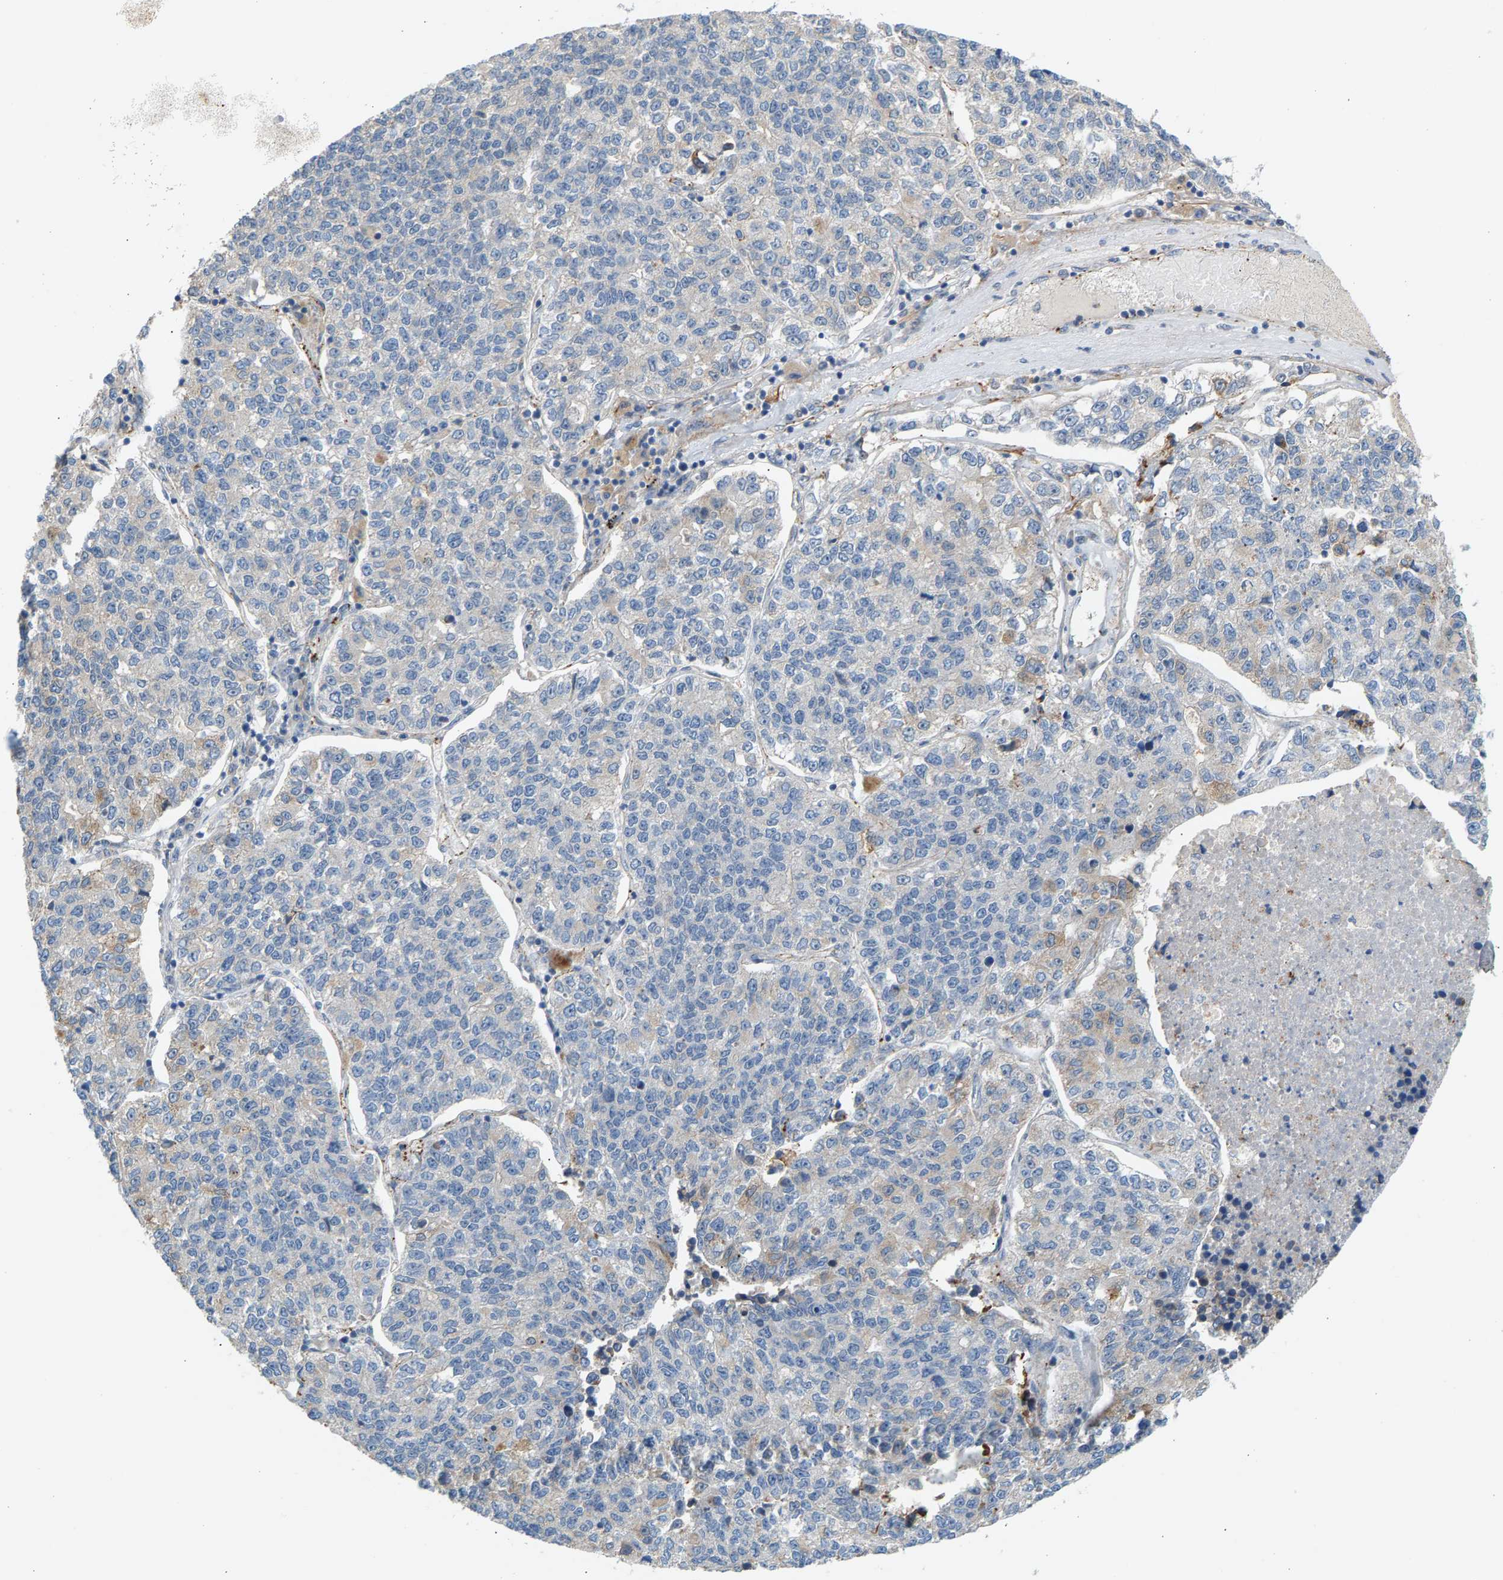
{"staining": {"intensity": "negative", "quantity": "none", "location": "none"}, "tissue": "lung cancer", "cell_type": "Tumor cells", "image_type": "cancer", "snomed": [{"axis": "morphology", "description": "Adenocarcinoma, NOS"}, {"axis": "topography", "description": "Lung"}], "caption": "This photomicrograph is of adenocarcinoma (lung) stained with immunohistochemistry to label a protein in brown with the nuclei are counter-stained blue. There is no expression in tumor cells.", "gene": "KRTAP27-1", "patient": {"sex": "male", "age": 49}}